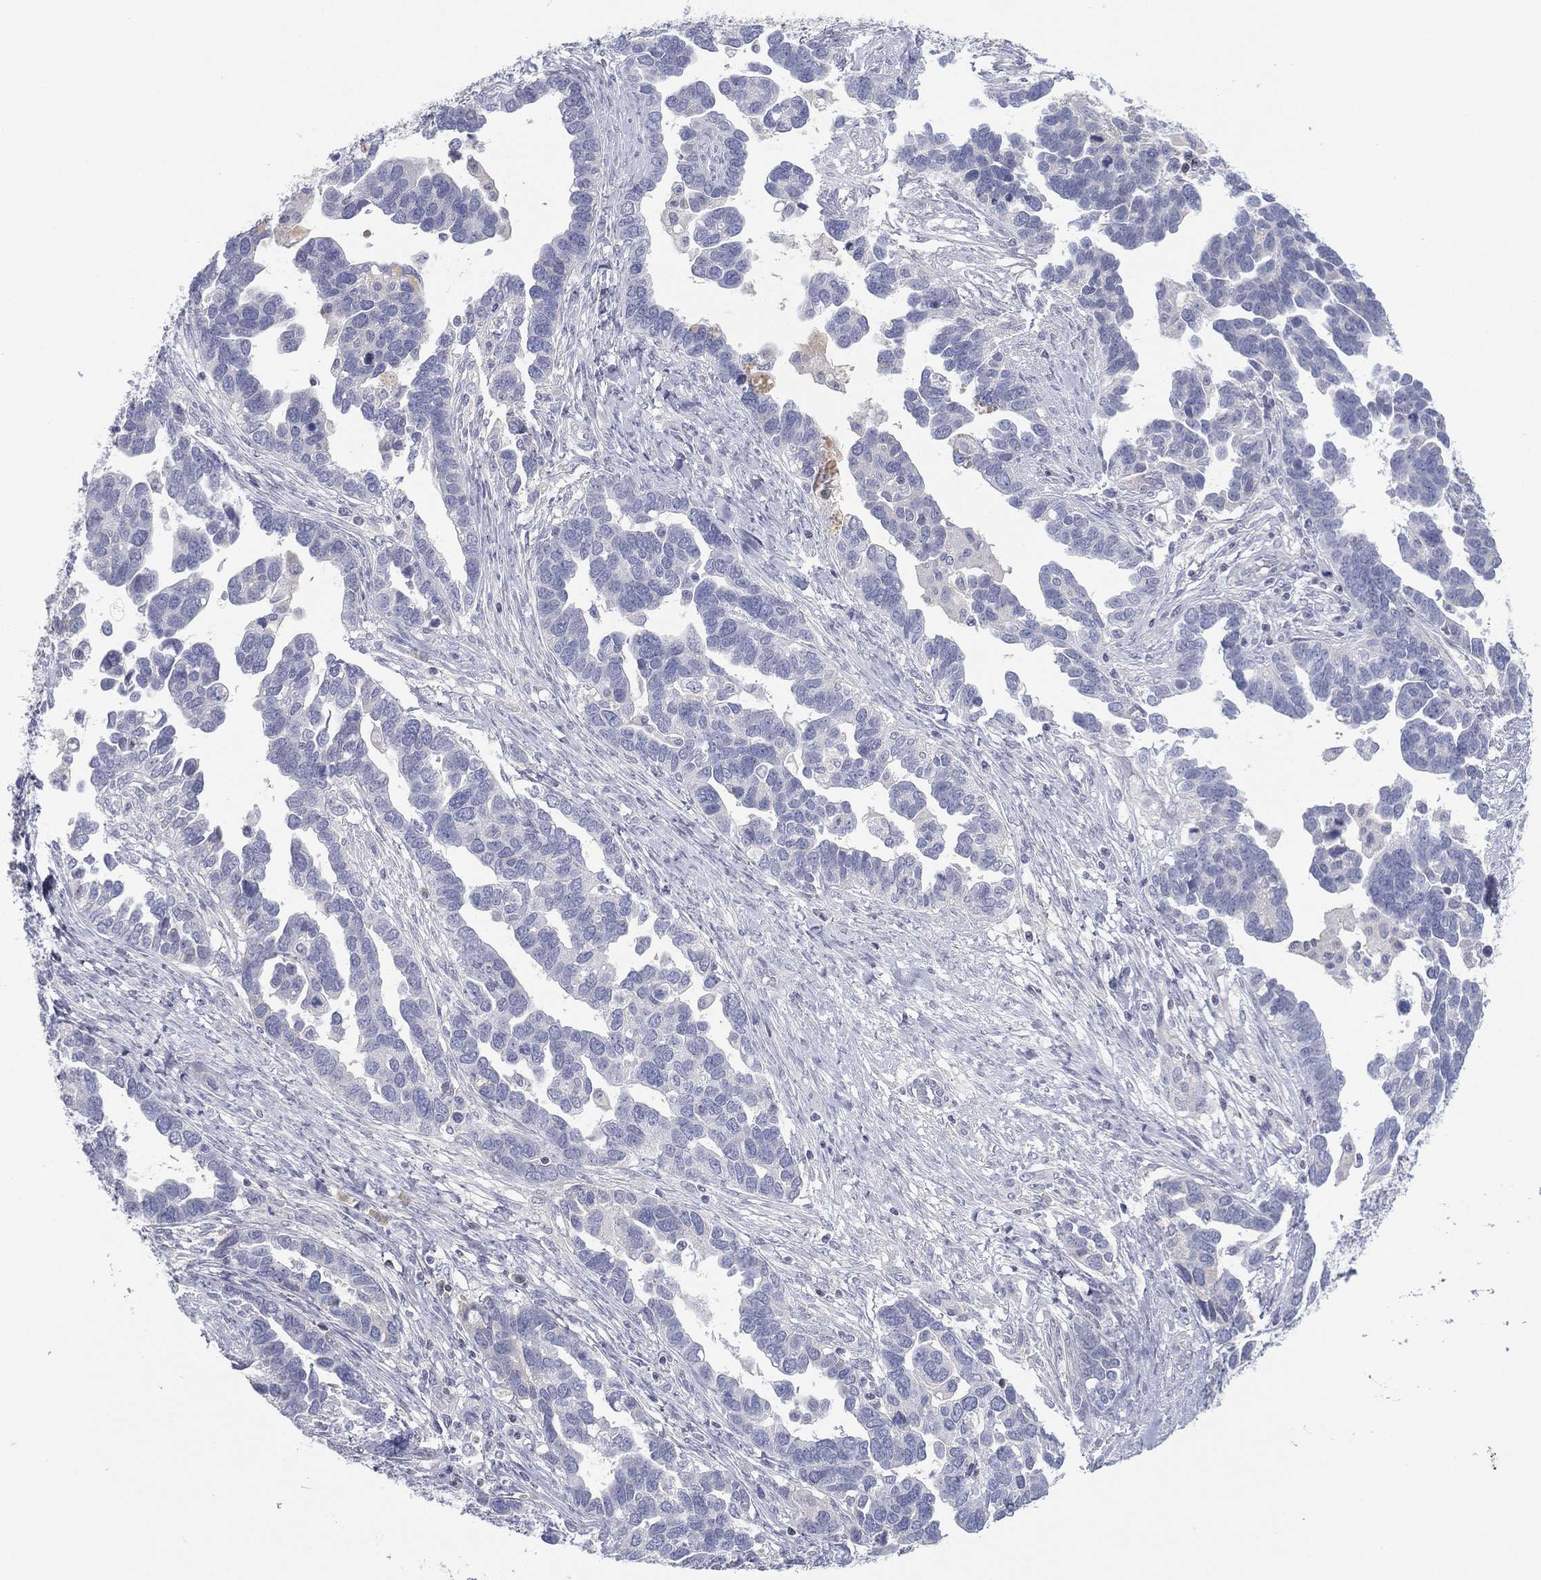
{"staining": {"intensity": "negative", "quantity": "none", "location": "none"}, "tissue": "ovarian cancer", "cell_type": "Tumor cells", "image_type": "cancer", "snomed": [{"axis": "morphology", "description": "Cystadenocarcinoma, serous, NOS"}, {"axis": "topography", "description": "Ovary"}], "caption": "Tumor cells are negative for protein expression in human ovarian cancer (serous cystadenocarcinoma).", "gene": "CPT1B", "patient": {"sex": "female", "age": 54}}